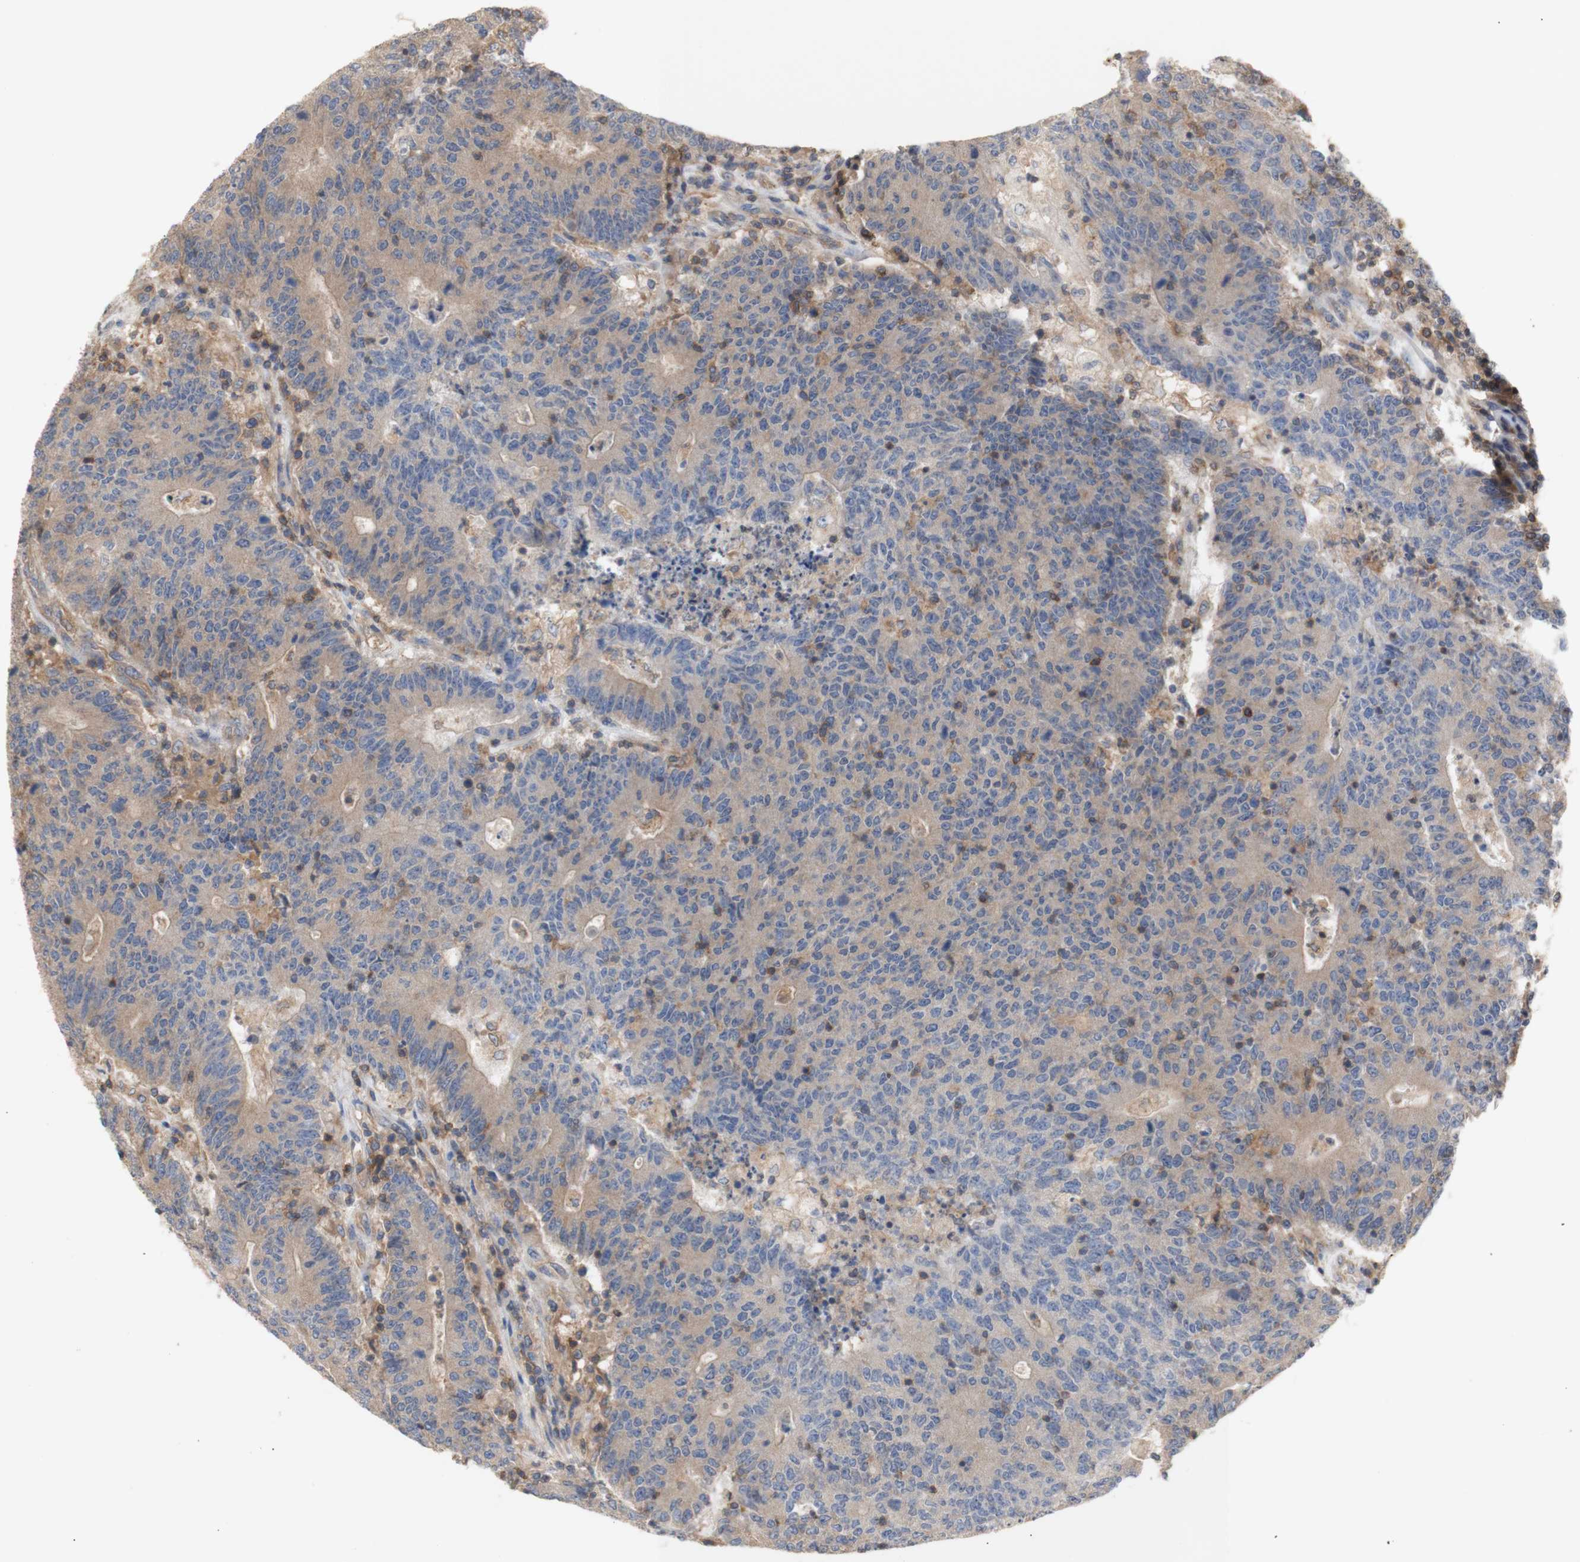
{"staining": {"intensity": "weak", "quantity": ">75%", "location": "cytoplasmic/membranous"}, "tissue": "colorectal cancer", "cell_type": "Tumor cells", "image_type": "cancer", "snomed": [{"axis": "morphology", "description": "Normal tissue, NOS"}, {"axis": "morphology", "description": "Adenocarcinoma, NOS"}, {"axis": "topography", "description": "Colon"}], "caption": "This is a photomicrograph of immunohistochemistry (IHC) staining of colorectal adenocarcinoma, which shows weak expression in the cytoplasmic/membranous of tumor cells.", "gene": "IKBKG", "patient": {"sex": "female", "age": 75}}